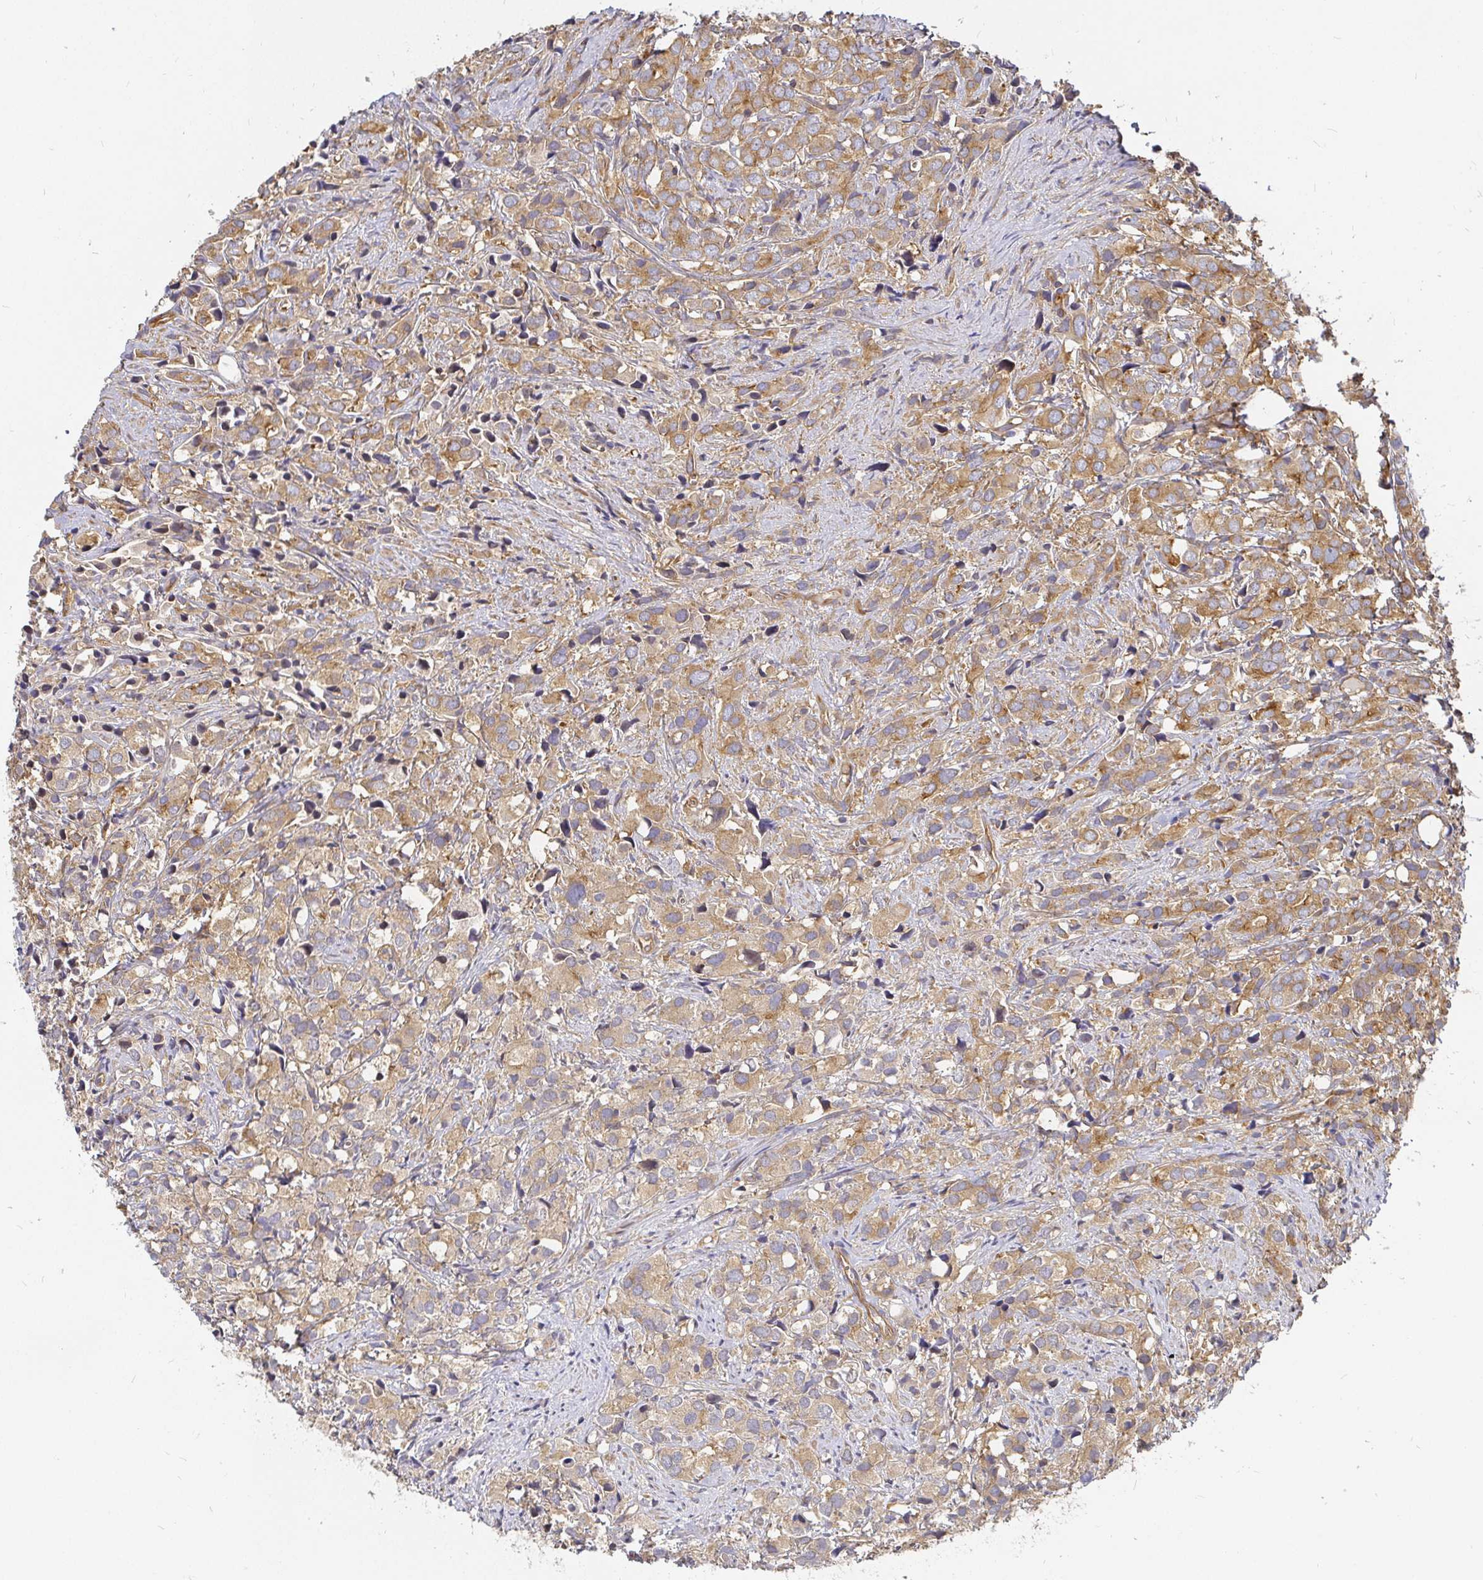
{"staining": {"intensity": "moderate", "quantity": ">75%", "location": "cytoplasmic/membranous"}, "tissue": "prostate cancer", "cell_type": "Tumor cells", "image_type": "cancer", "snomed": [{"axis": "morphology", "description": "Adenocarcinoma, High grade"}, {"axis": "topography", "description": "Prostate"}], "caption": "Tumor cells show medium levels of moderate cytoplasmic/membranous expression in approximately >75% of cells in human prostate cancer.", "gene": "KIF5B", "patient": {"sex": "male", "age": 86}}